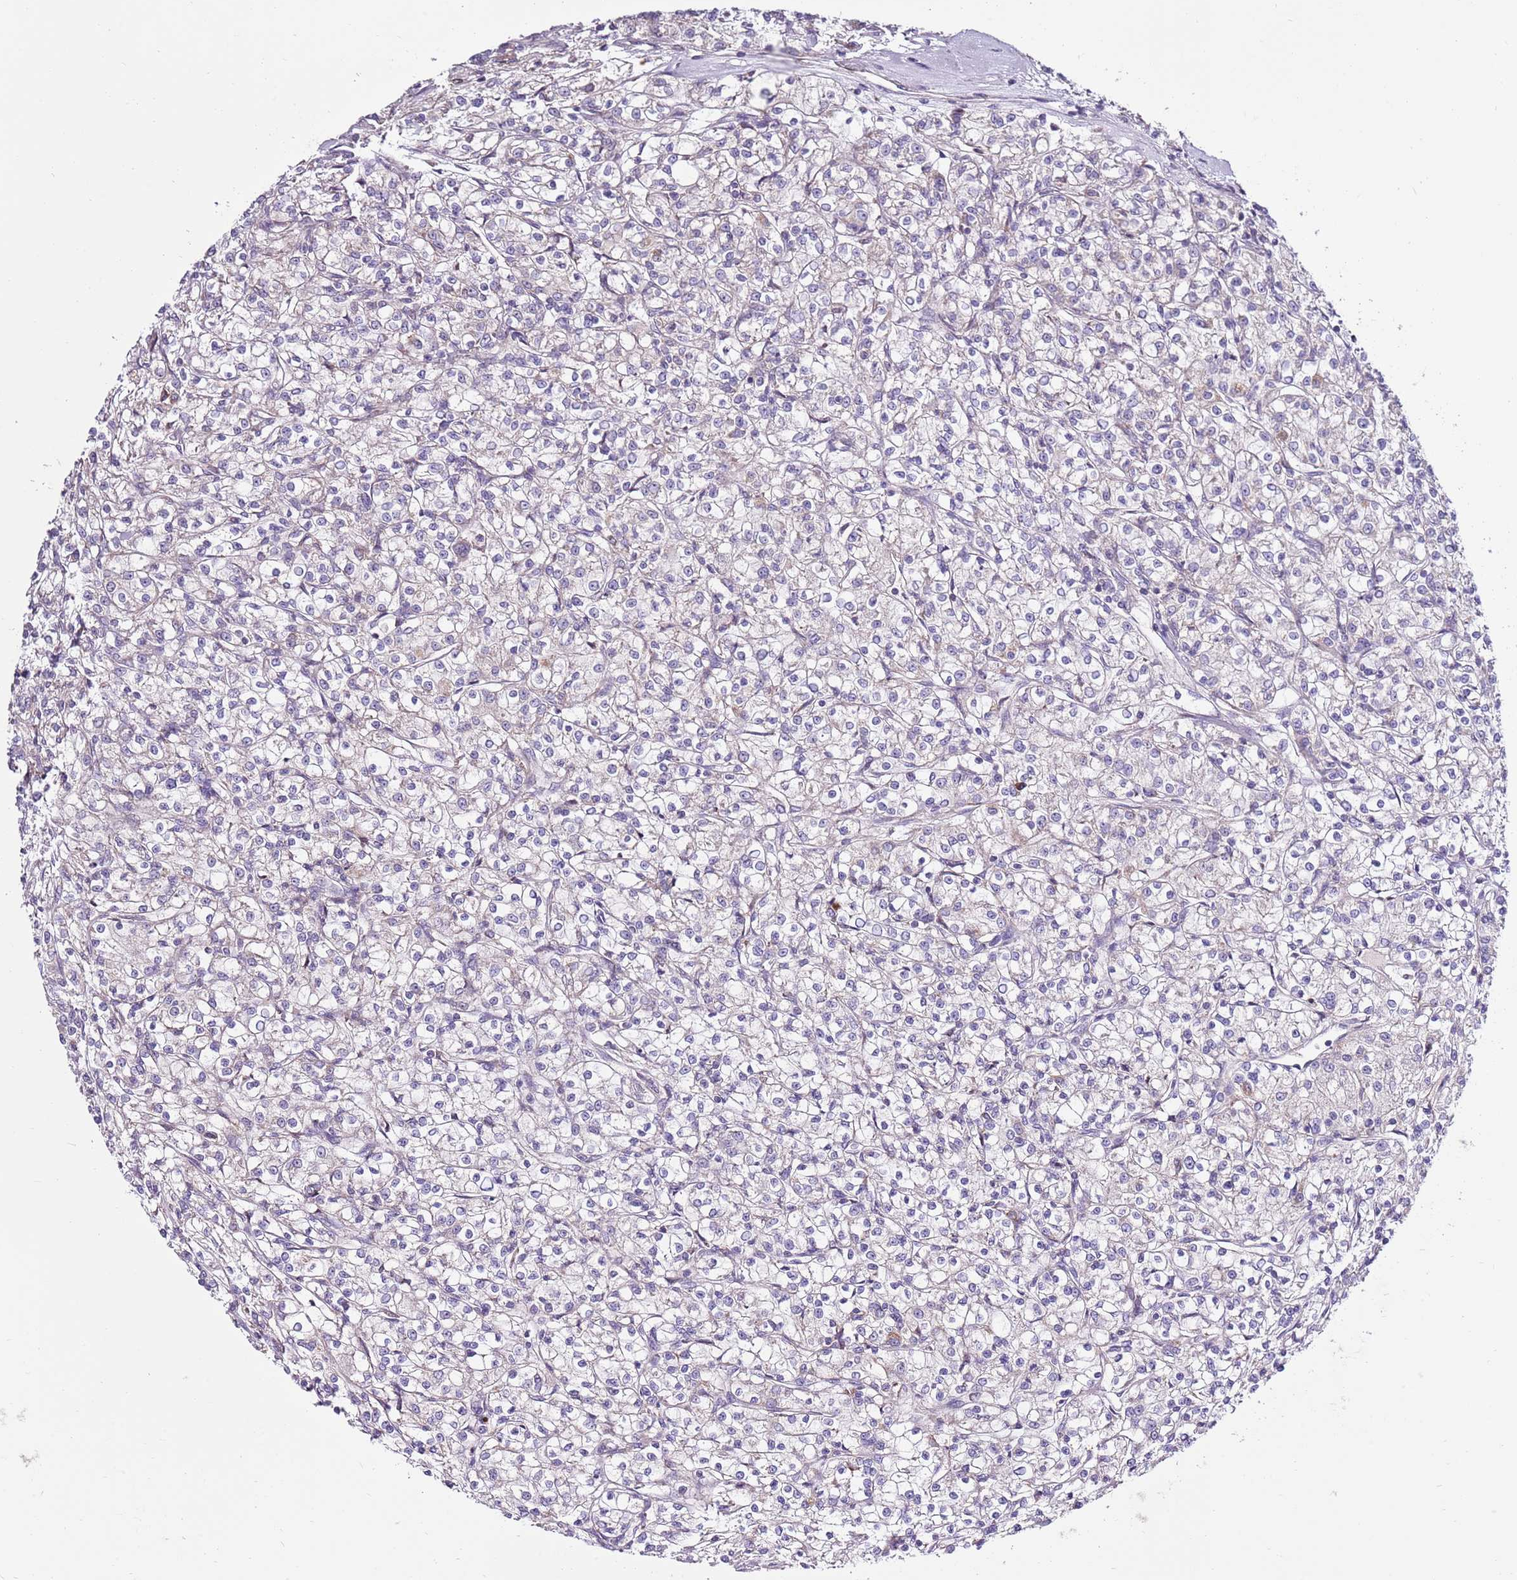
{"staining": {"intensity": "negative", "quantity": "none", "location": "none"}, "tissue": "renal cancer", "cell_type": "Tumor cells", "image_type": "cancer", "snomed": [{"axis": "morphology", "description": "Adenocarcinoma, NOS"}, {"axis": "topography", "description": "Kidney"}], "caption": "DAB immunohistochemical staining of human adenocarcinoma (renal) demonstrates no significant expression in tumor cells.", "gene": "SMG1", "patient": {"sex": "female", "age": 59}}